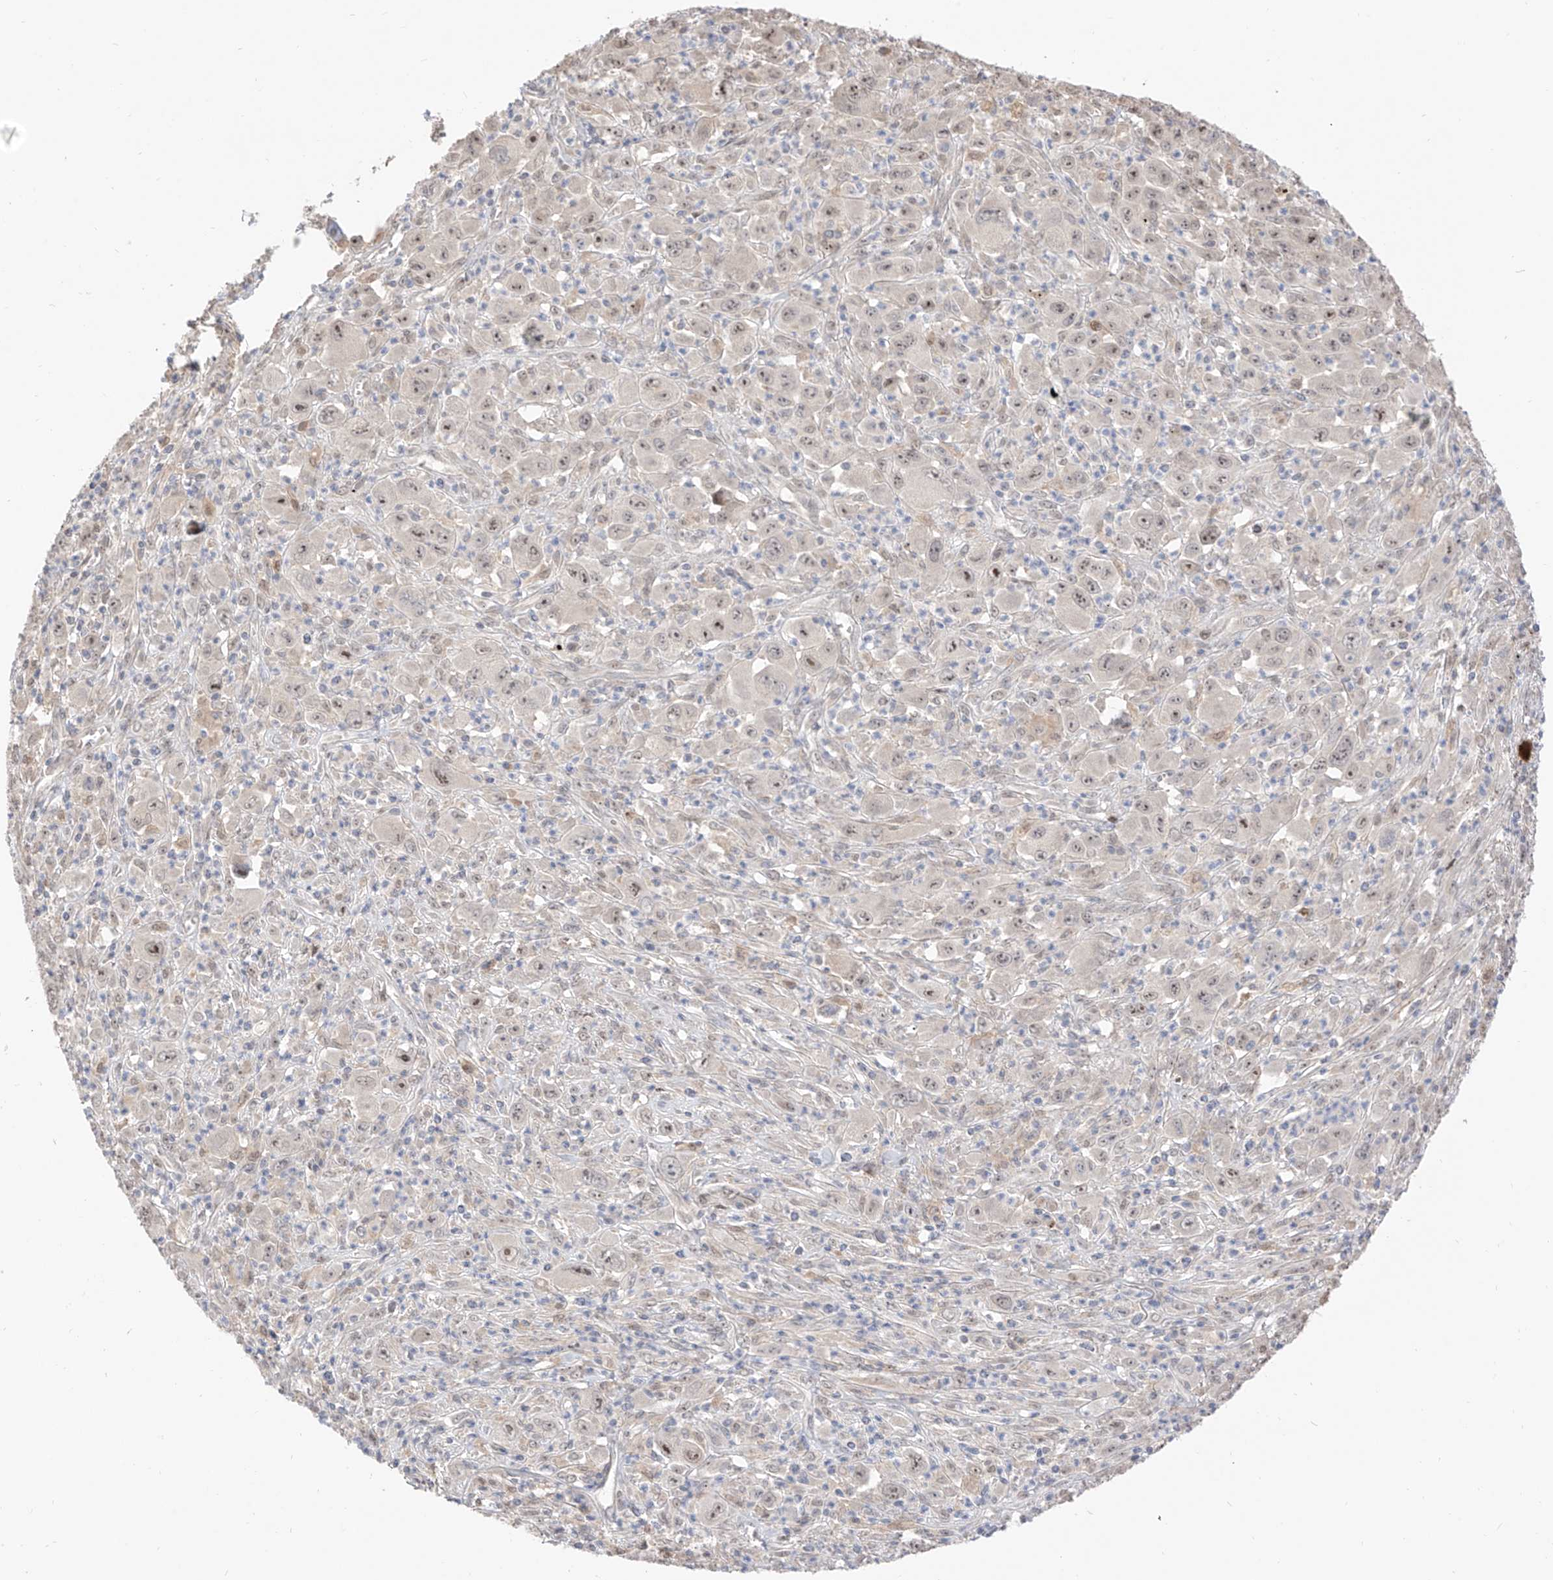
{"staining": {"intensity": "weak", "quantity": "25%-75%", "location": "nuclear"}, "tissue": "melanoma", "cell_type": "Tumor cells", "image_type": "cancer", "snomed": [{"axis": "morphology", "description": "Malignant melanoma, Metastatic site"}, {"axis": "topography", "description": "Skin"}], "caption": "Protein expression analysis of human malignant melanoma (metastatic site) reveals weak nuclear staining in about 25%-75% of tumor cells.", "gene": "LATS1", "patient": {"sex": "female", "age": 56}}